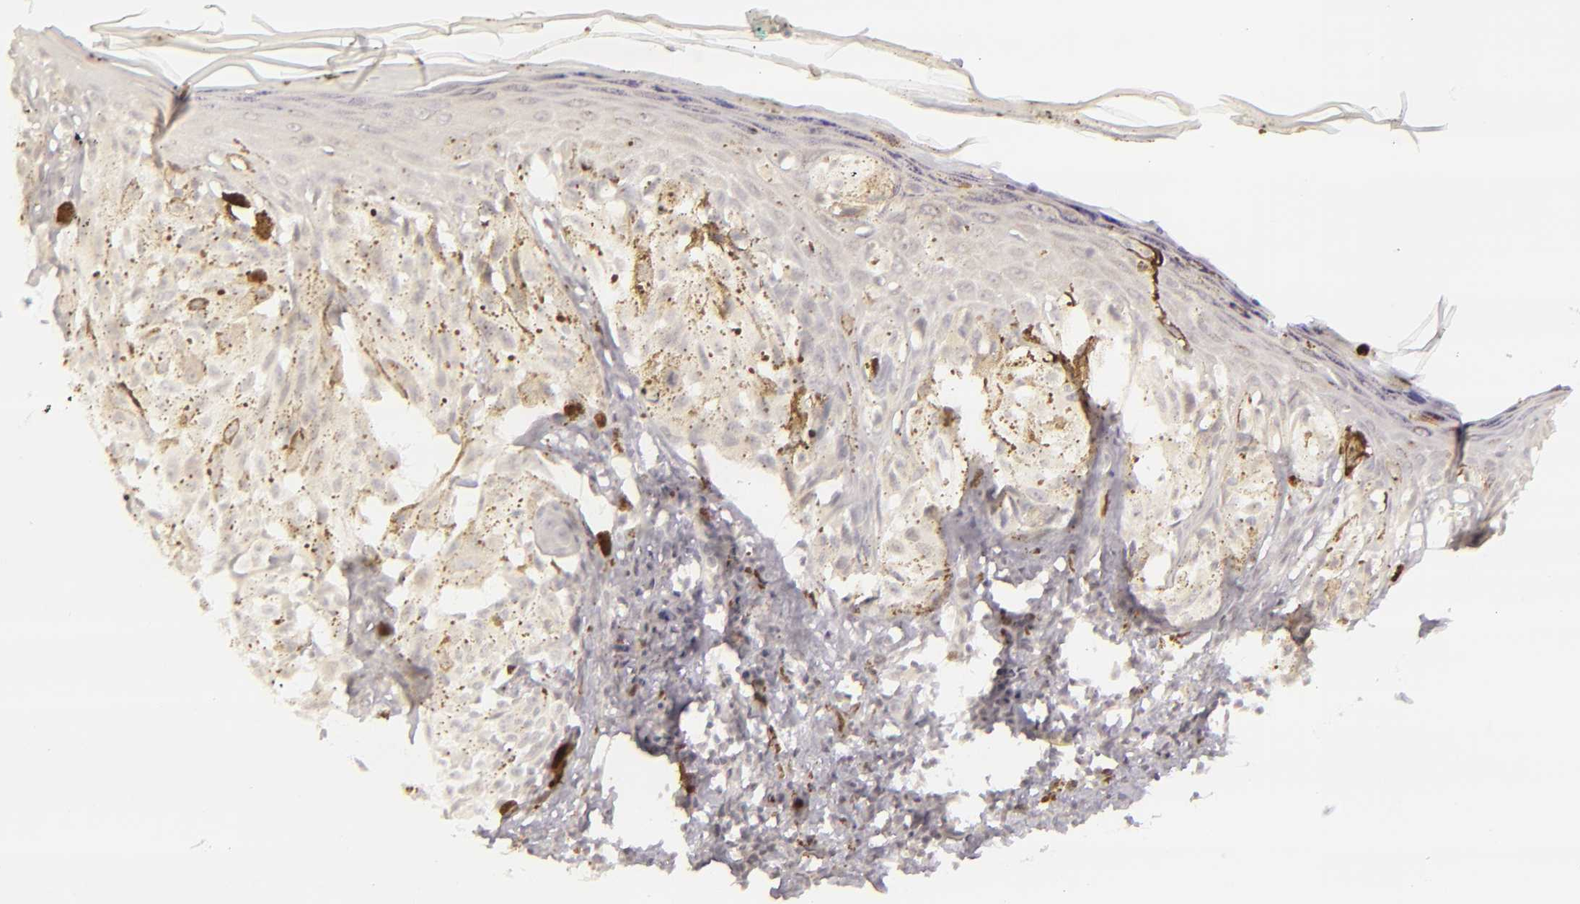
{"staining": {"intensity": "weak", "quantity": "<25%", "location": "cytoplasmic/membranous"}, "tissue": "melanoma", "cell_type": "Tumor cells", "image_type": "cancer", "snomed": [{"axis": "morphology", "description": "Malignant melanoma, NOS"}, {"axis": "topography", "description": "Skin"}], "caption": "Tumor cells show no significant protein staining in malignant melanoma.", "gene": "SIX1", "patient": {"sex": "female", "age": 72}}